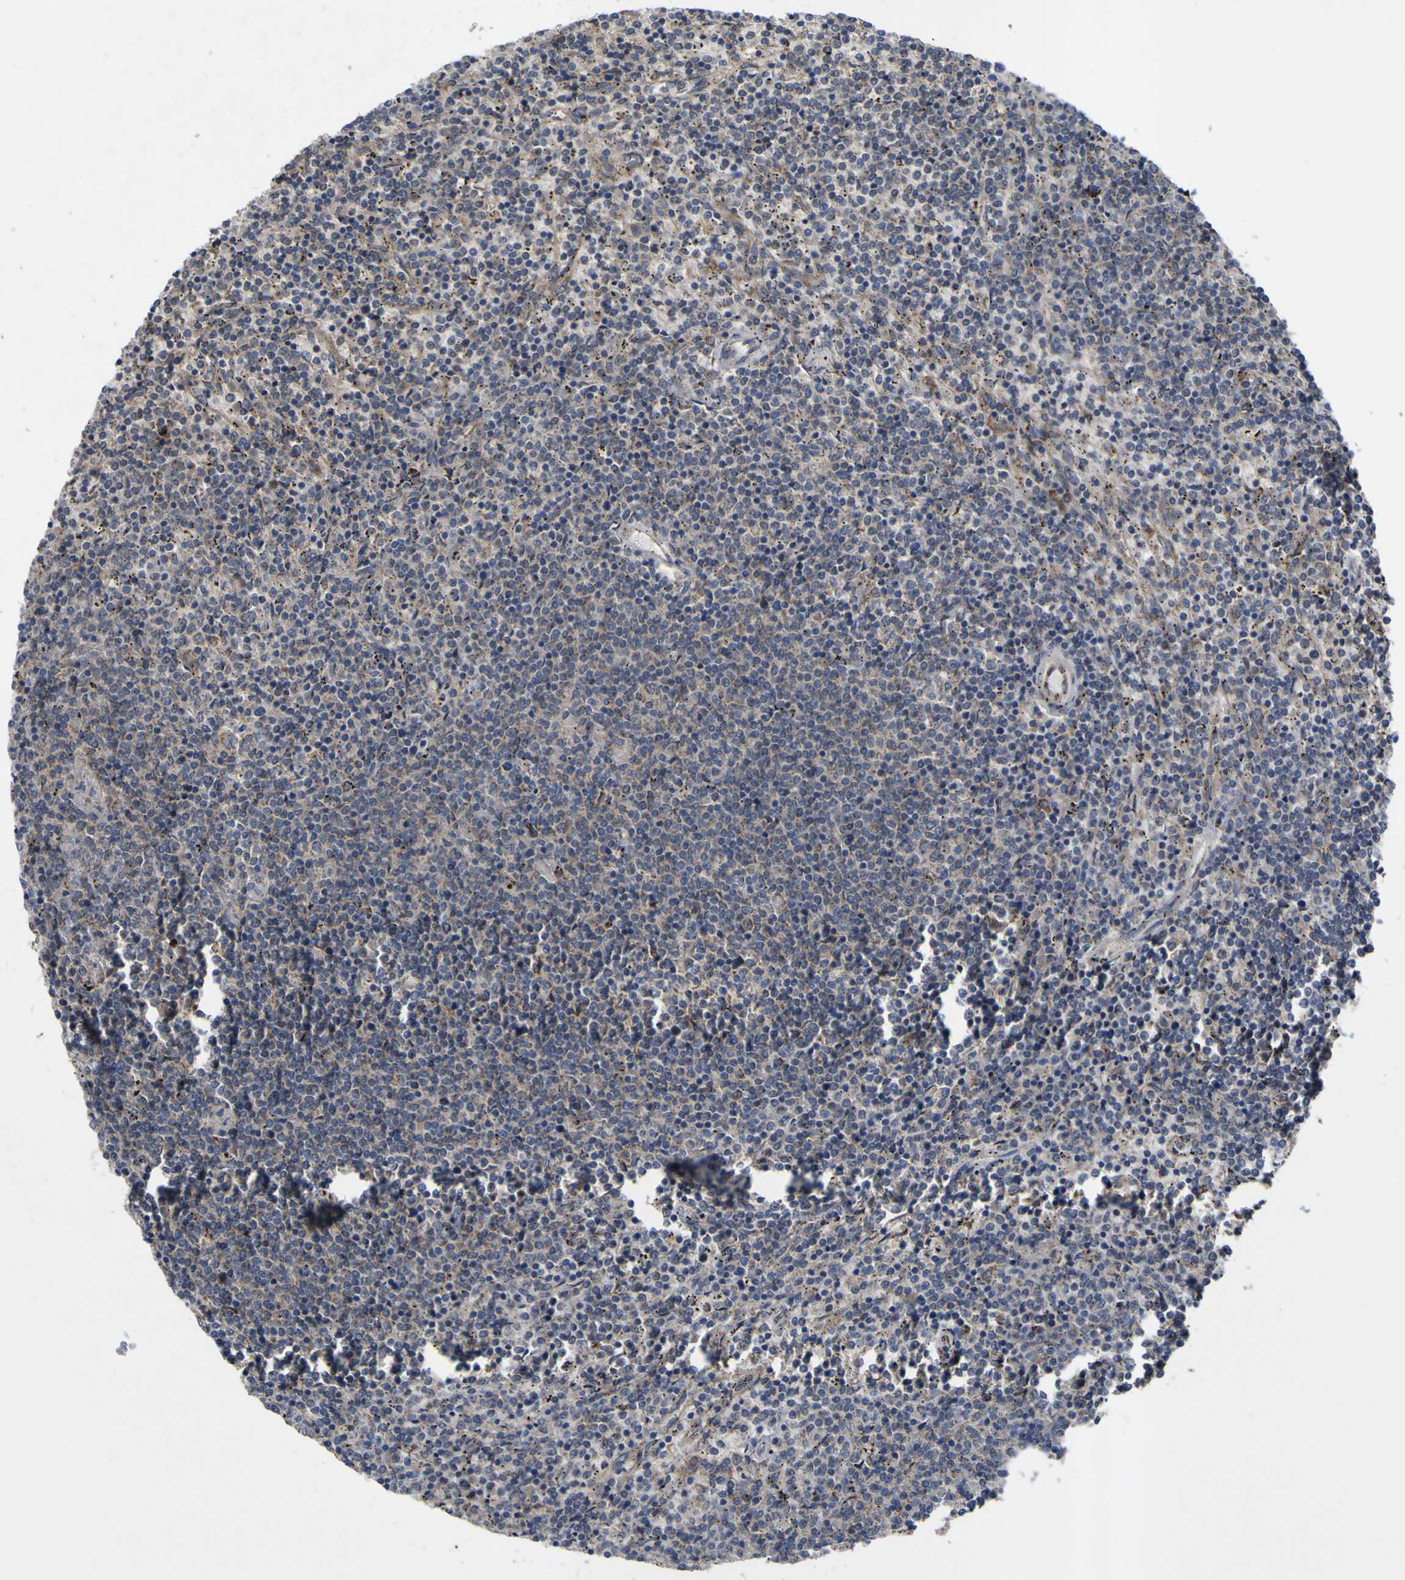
{"staining": {"intensity": "weak", "quantity": "<25%", "location": "cytoplasmic/membranous"}, "tissue": "lymphoma", "cell_type": "Tumor cells", "image_type": "cancer", "snomed": [{"axis": "morphology", "description": "Malignant lymphoma, non-Hodgkin's type, Low grade"}, {"axis": "topography", "description": "Spleen"}], "caption": "This is an immunohistochemistry photomicrograph of low-grade malignant lymphoma, non-Hodgkin's type. There is no expression in tumor cells.", "gene": "IRAK2", "patient": {"sex": "female", "age": 50}}